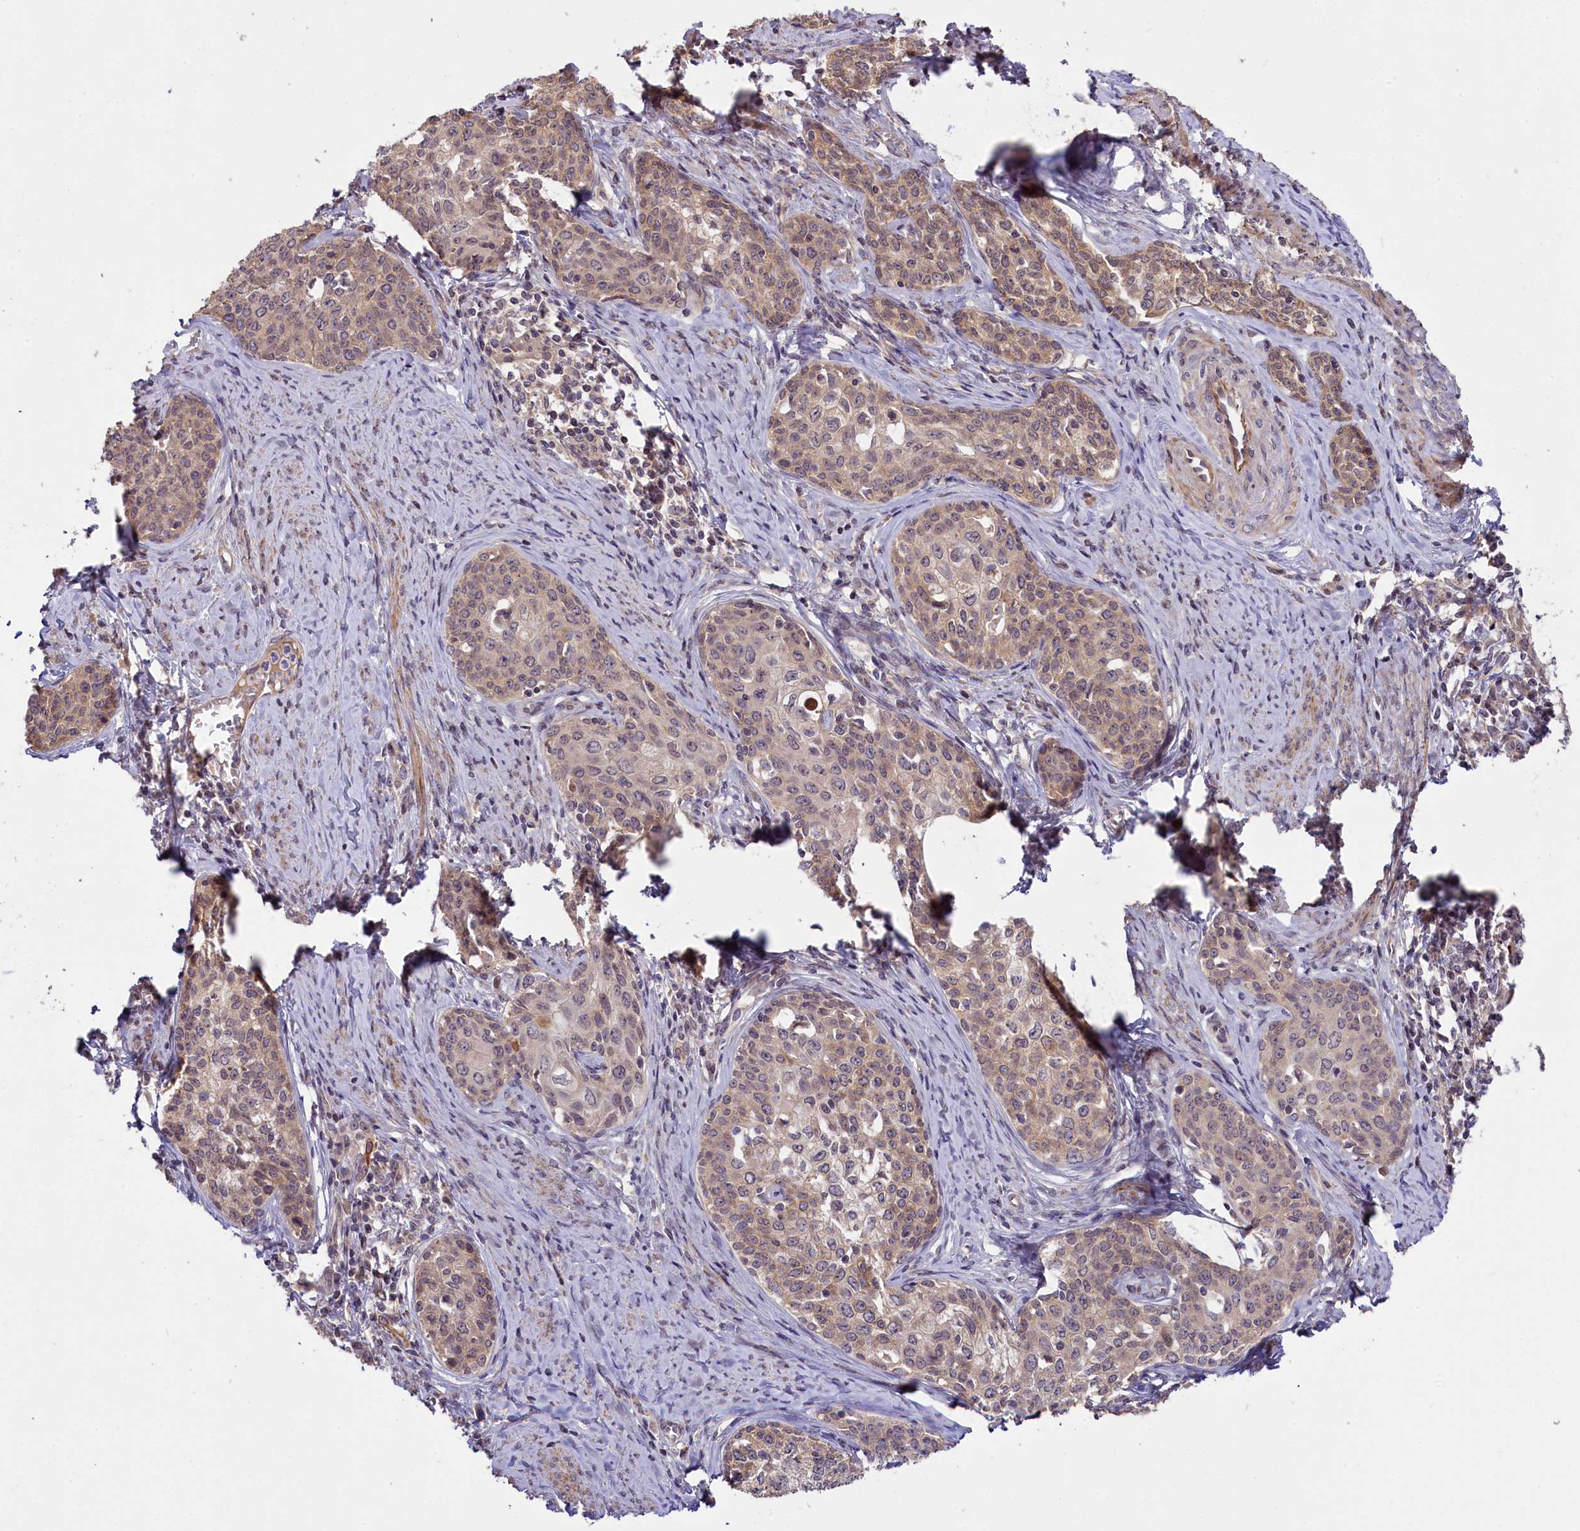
{"staining": {"intensity": "weak", "quantity": "25%-75%", "location": "cytoplasmic/membranous"}, "tissue": "cervical cancer", "cell_type": "Tumor cells", "image_type": "cancer", "snomed": [{"axis": "morphology", "description": "Squamous cell carcinoma, NOS"}, {"axis": "morphology", "description": "Adenocarcinoma, NOS"}, {"axis": "topography", "description": "Cervix"}], "caption": "Tumor cells display low levels of weak cytoplasmic/membranous positivity in about 25%-75% of cells in cervical cancer (squamous cell carcinoma). (IHC, brightfield microscopy, high magnification).", "gene": "ZNF480", "patient": {"sex": "female", "age": 52}}